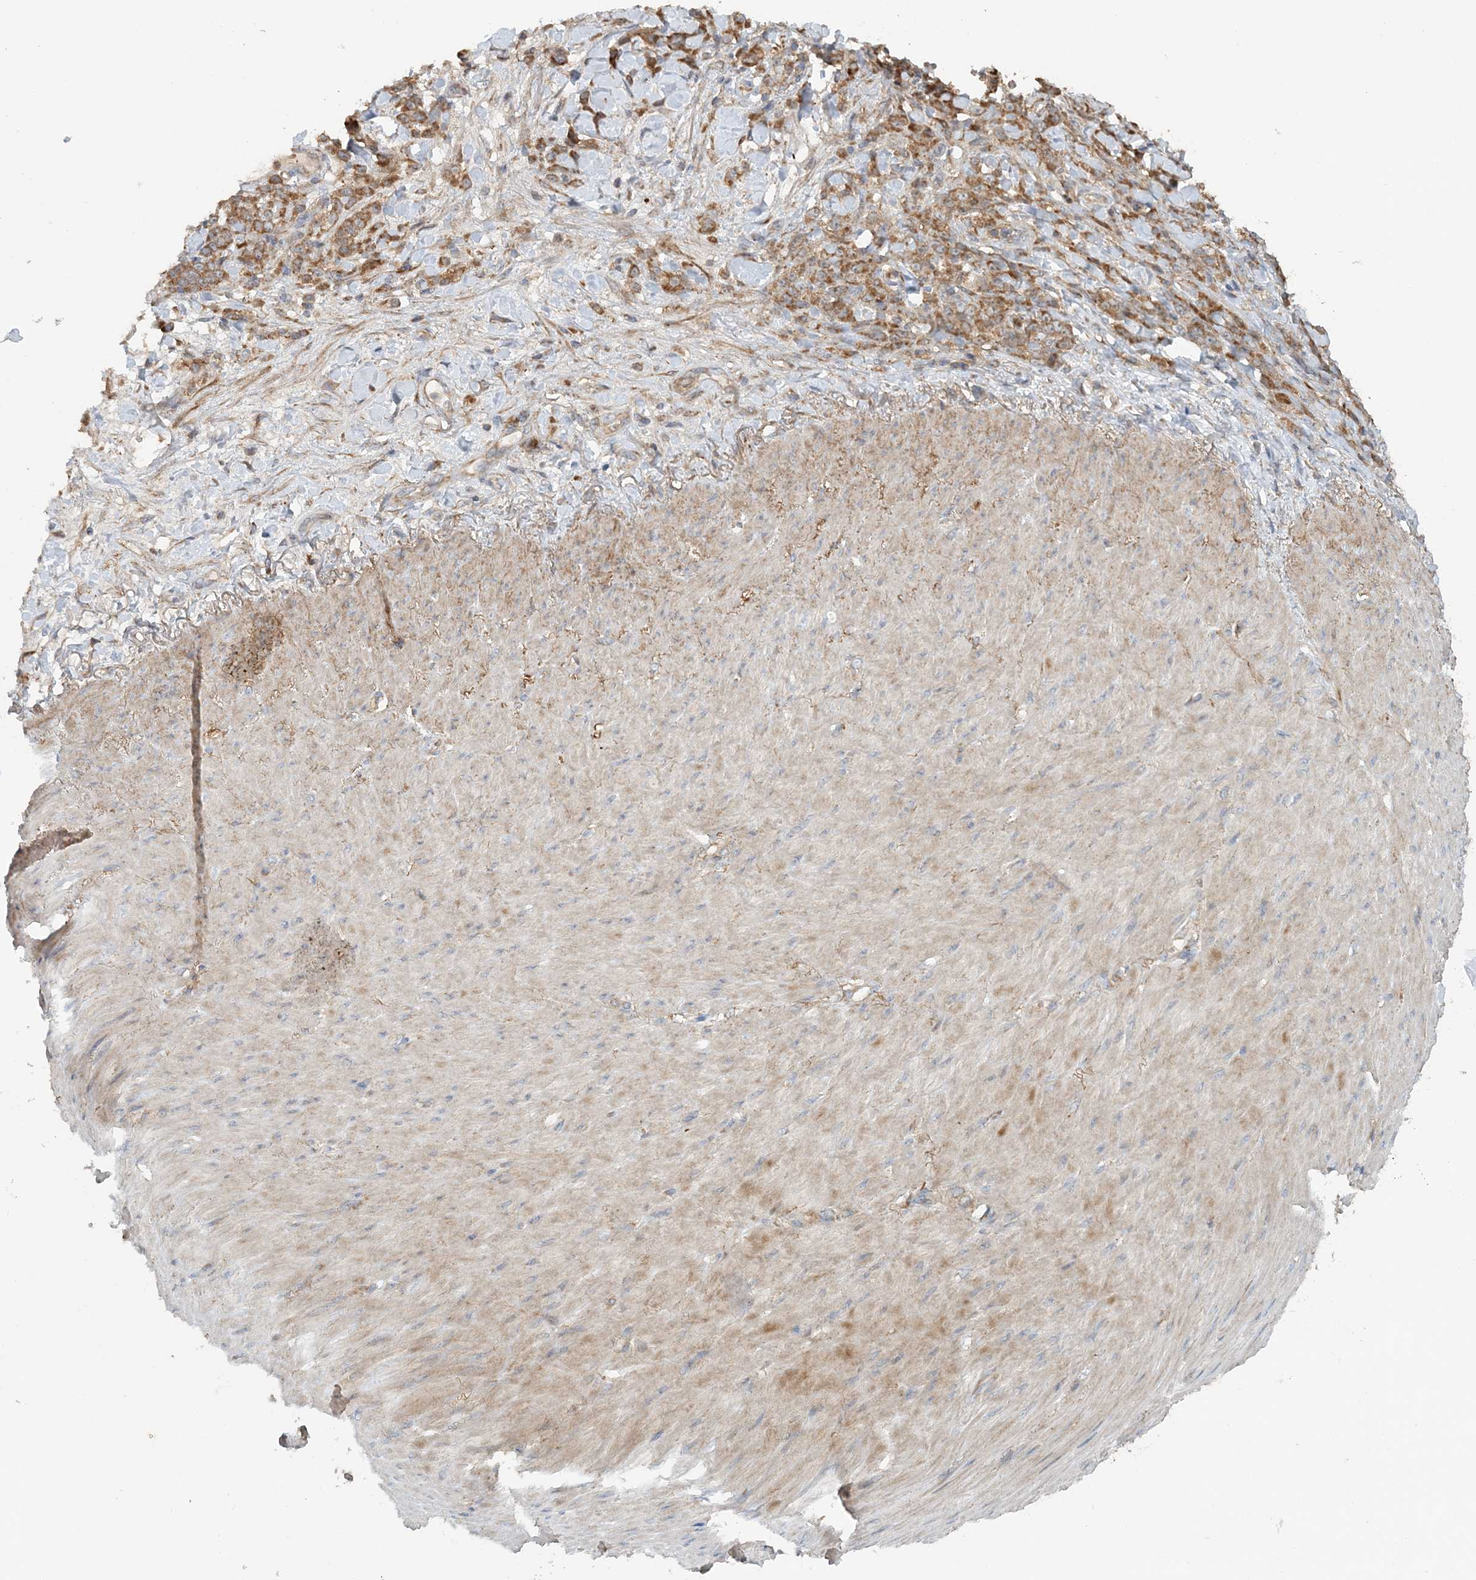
{"staining": {"intensity": "moderate", "quantity": ">75%", "location": "cytoplasmic/membranous"}, "tissue": "stomach cancer", "cell_type": "Tumor cells", "image_type": "cancer", "snomed": [{"axis": "morphology", "description": "Normal tissue, NOS"}, {"axis": "morphology", "description": "Adenocarcinoma, NOS"}, {"axis": "topography", "description": "Stomach"}], "caption": "Immunohistochemistry (DAB (3,3'-diaminobenzidine)) staining of stomach cancer (adenocarcinoma) displays moderate cytoplasmic/membranous protein expression in approximately >75% of tumor cells.", "gene": "MMUT", "patient": {"sex": "male", "age": 82}}